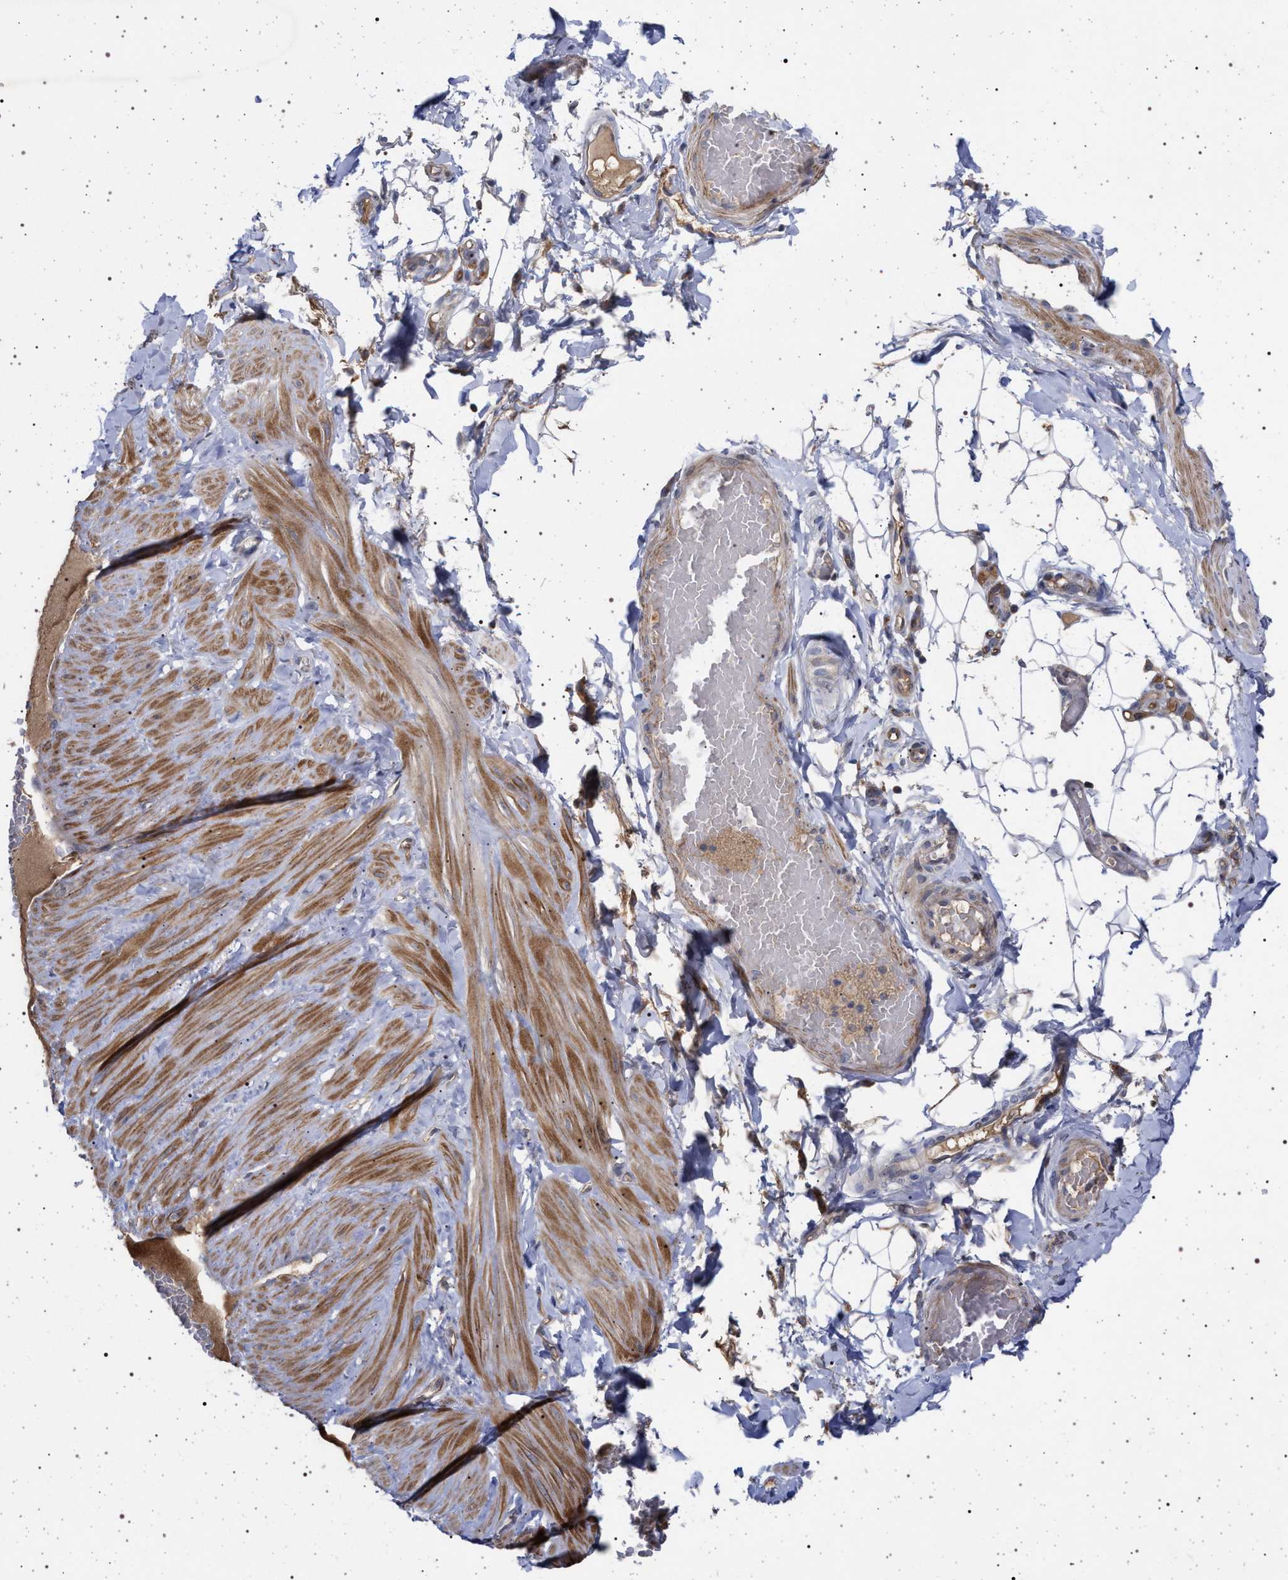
{"staining": {"intensity": "negative", "quantity": "none", "location": "none"}, "tissue": "adipose tissue", "cell_type": "Adipocytes", "image_type": "normal", "snomed": [{"axis": "morphology", "description": "Normal tissue, NOS"}, {"axis": "topography", "description": "Adipose tissue"}, {"axis": "topography", "description": "Vascular tissue"}, {"axis": "topography", "description": "Peripheral nerve tissue"}], "caption": "An immunohistochemistry (IHC) image of benign adipose tissue is shown. There is no staining in adipocytes of adipose tissue.", "gene": "RBM48", "patient": {"sex": "male", "age": 25}}